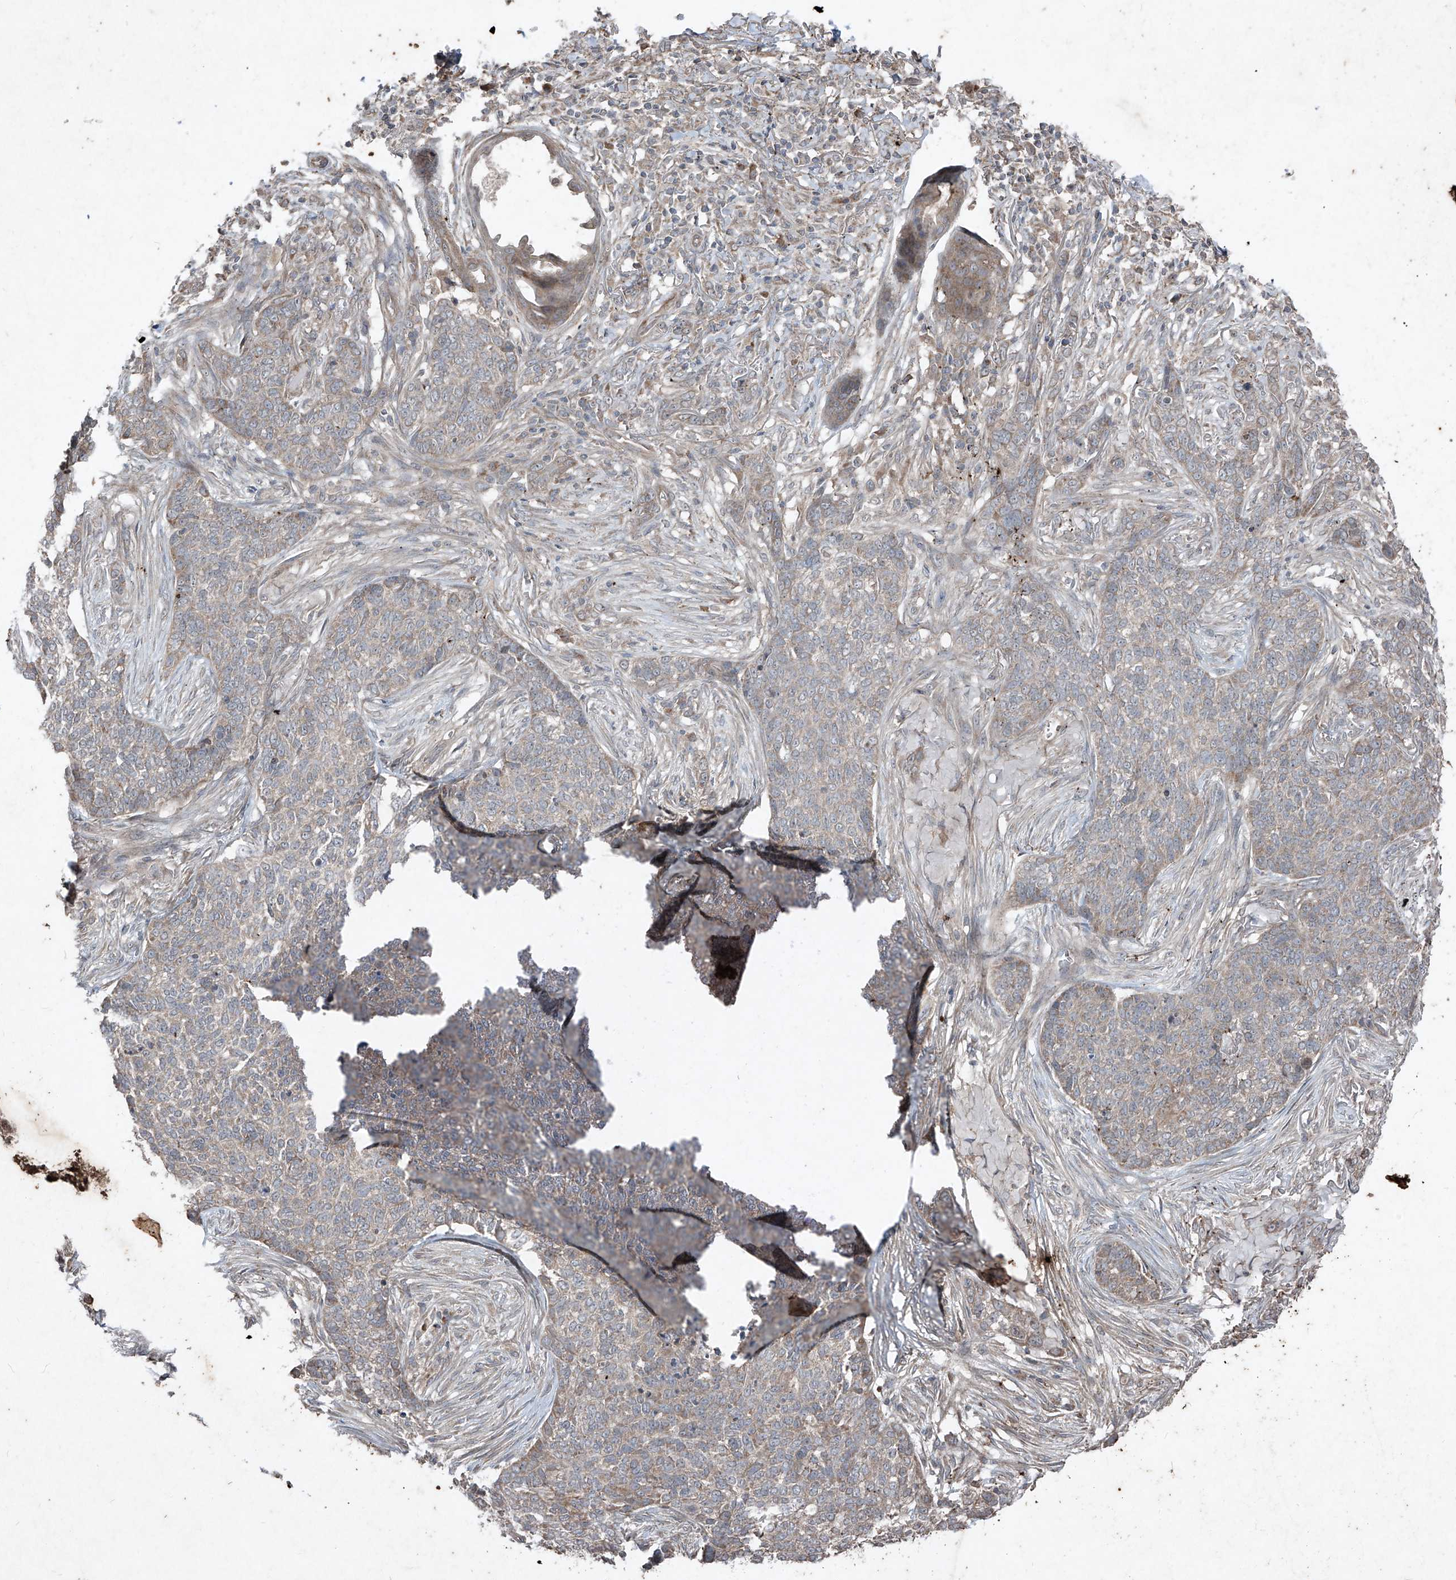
{"staining": {"intensity": "weak", "quantity": "25%-75%", "location": "cytoplasmic/membranous"}, "tissue": "skin cancer", "cell_type": "Tumor cells", "image_type": "cancer", "snomed": [{"axis": "morphology", "description": "Basal cell carcinoma"}, {"axis": "topography", "description": "Skin"}], "caption": "Weak cytoplasmic/membranous expression for a protein is present in about 25%-75% of tumor cells of basal cell carcinoma (skin) using IHC.", "gene": "ABCD3", "patient": {"sex": "male", "age": 85}}